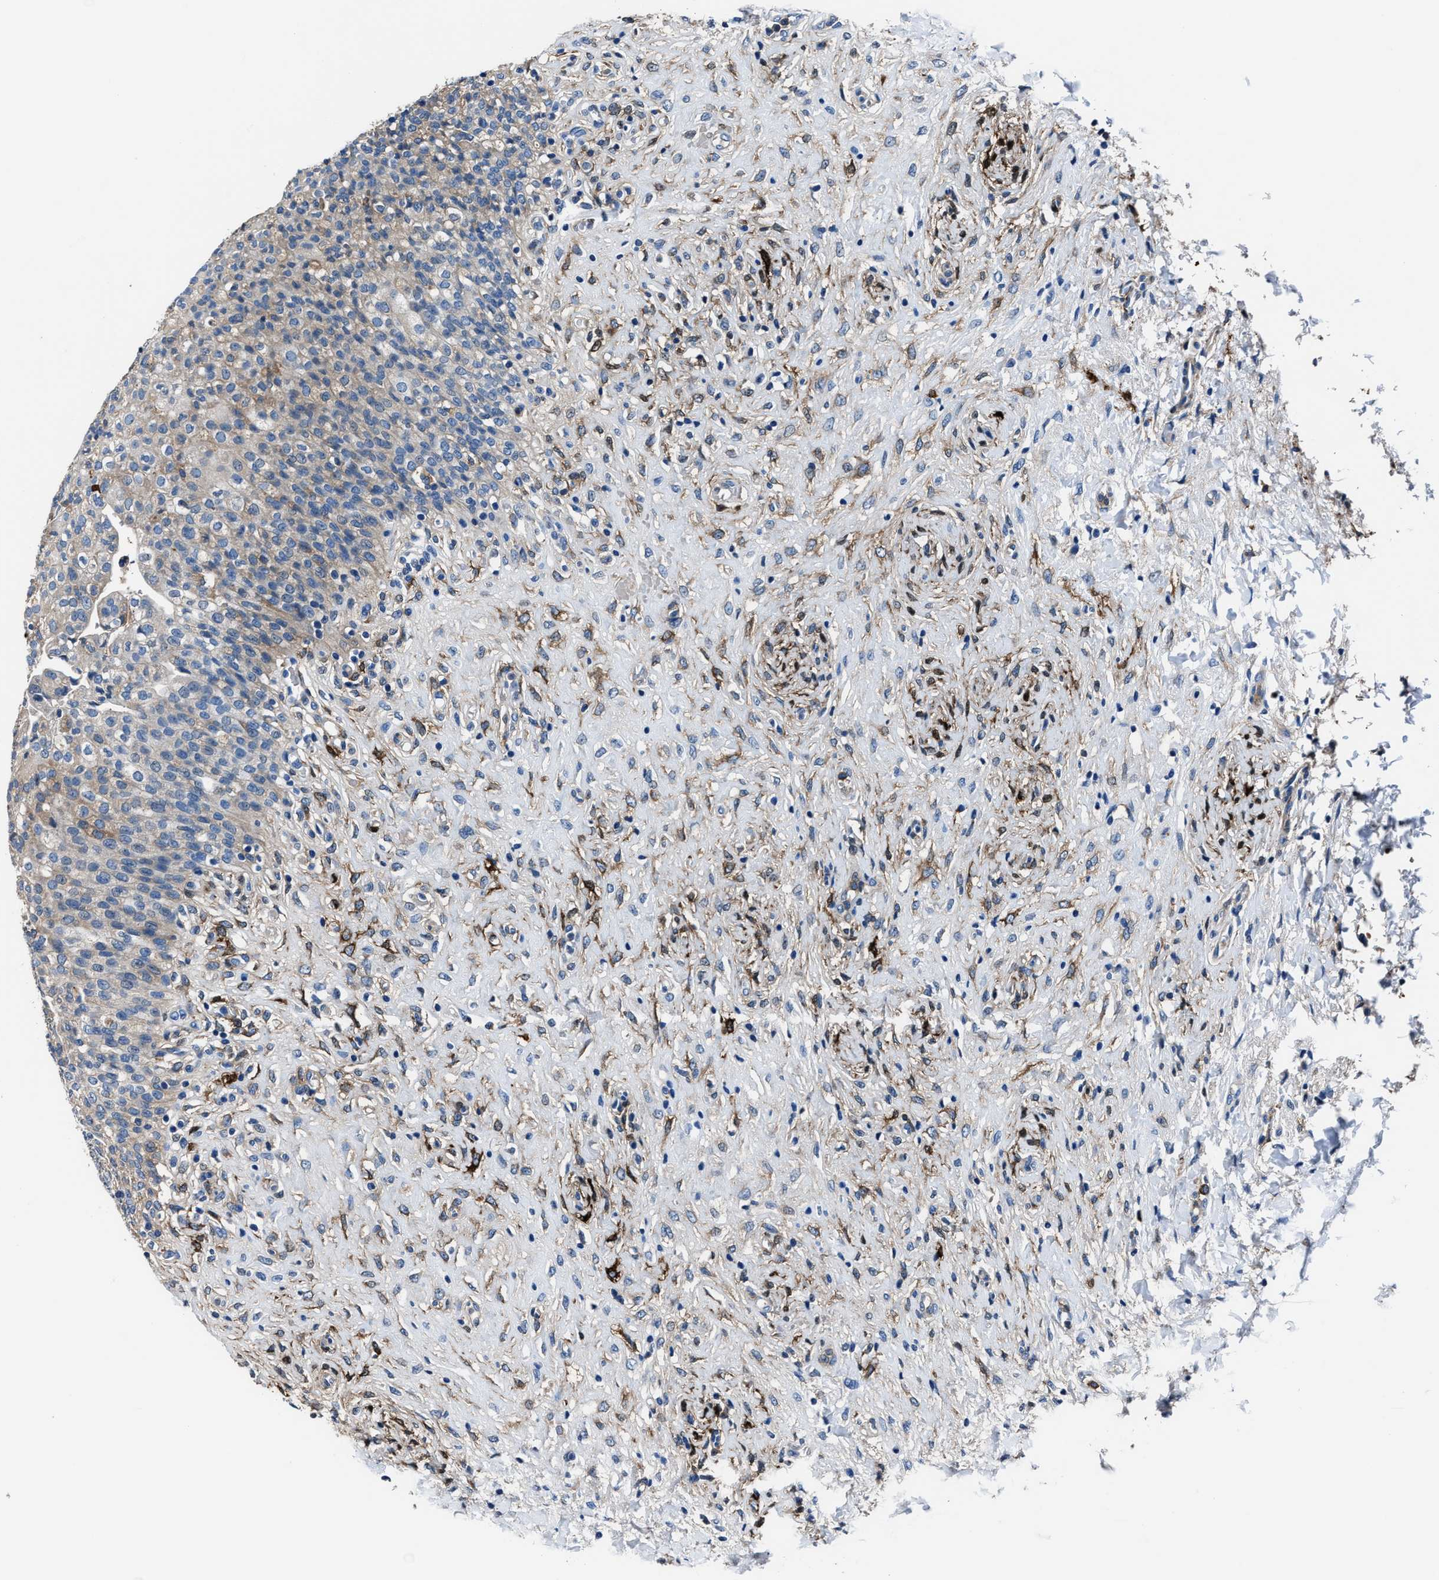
{"staining": {"intensity": "moderate", "quantity": "<25%", "location": "cytoplasmic/membranous"}, "tissue": "urinary bladder", "cell_type": "Urothelial cells", "image_type": "normal", "snomed": [{"axis": "morphology", "description": "Urothelial carcinoma, High grade"}, {"axis": "topography", "description": "Urinary bladder"}], "caption": "Unremarkable urinary bladder demonstrates moderate cytoplasmic/membranous staining in about <25% of urothelial cells, visualized by immunohistochemistry. Ihc stains the protein of interest in brown and the nuclei are stained blue.", "gene": "FTL", "patient": {"sex": "male", "age": 46}}